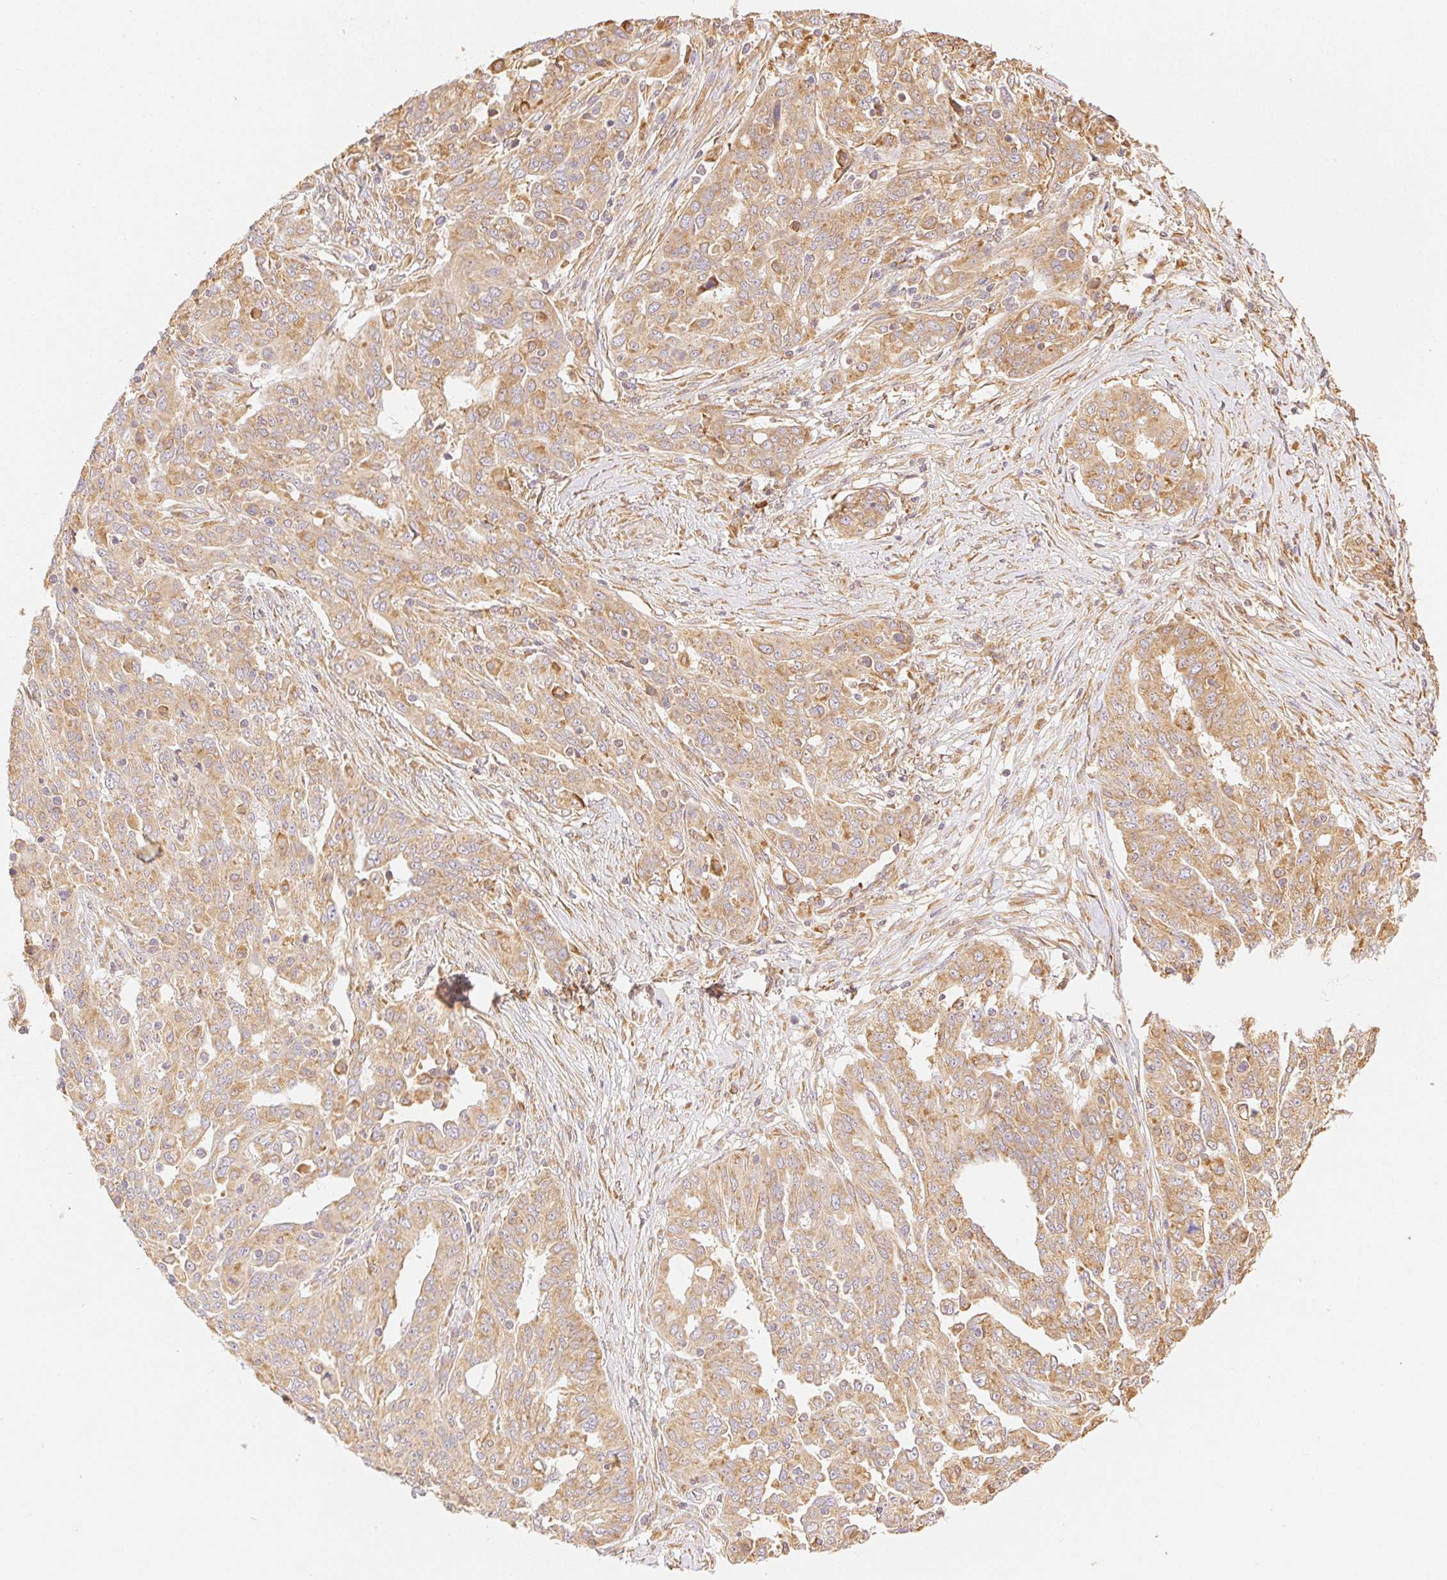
{"staining": {"intensity": "moderate", "quantity": ">75%", "location": "cytoplasmic/membranous"}, "tissue": "ovarian cancer", "cell_type": "Tumor cells", "image_type": "cancer", "snomed": [{"axis": "morphology", "description": "Cystadenocarcinoma, serous, NOS"}, {"axis": "topography", "description": "Ovary"}], "caption": "An IHC histopathology image of tumor tissue is shown. Protein staining in brown highlights moderate cytoplasmic/membranous positivity in ovarian cancer (serous cystadenocarcinoma) within tumor cells. (brown staining indicates protein expression, while blue staining denotes nuclei).", "gene": "ENTREP1", "patient": {"sex": "female", "age": 67}}